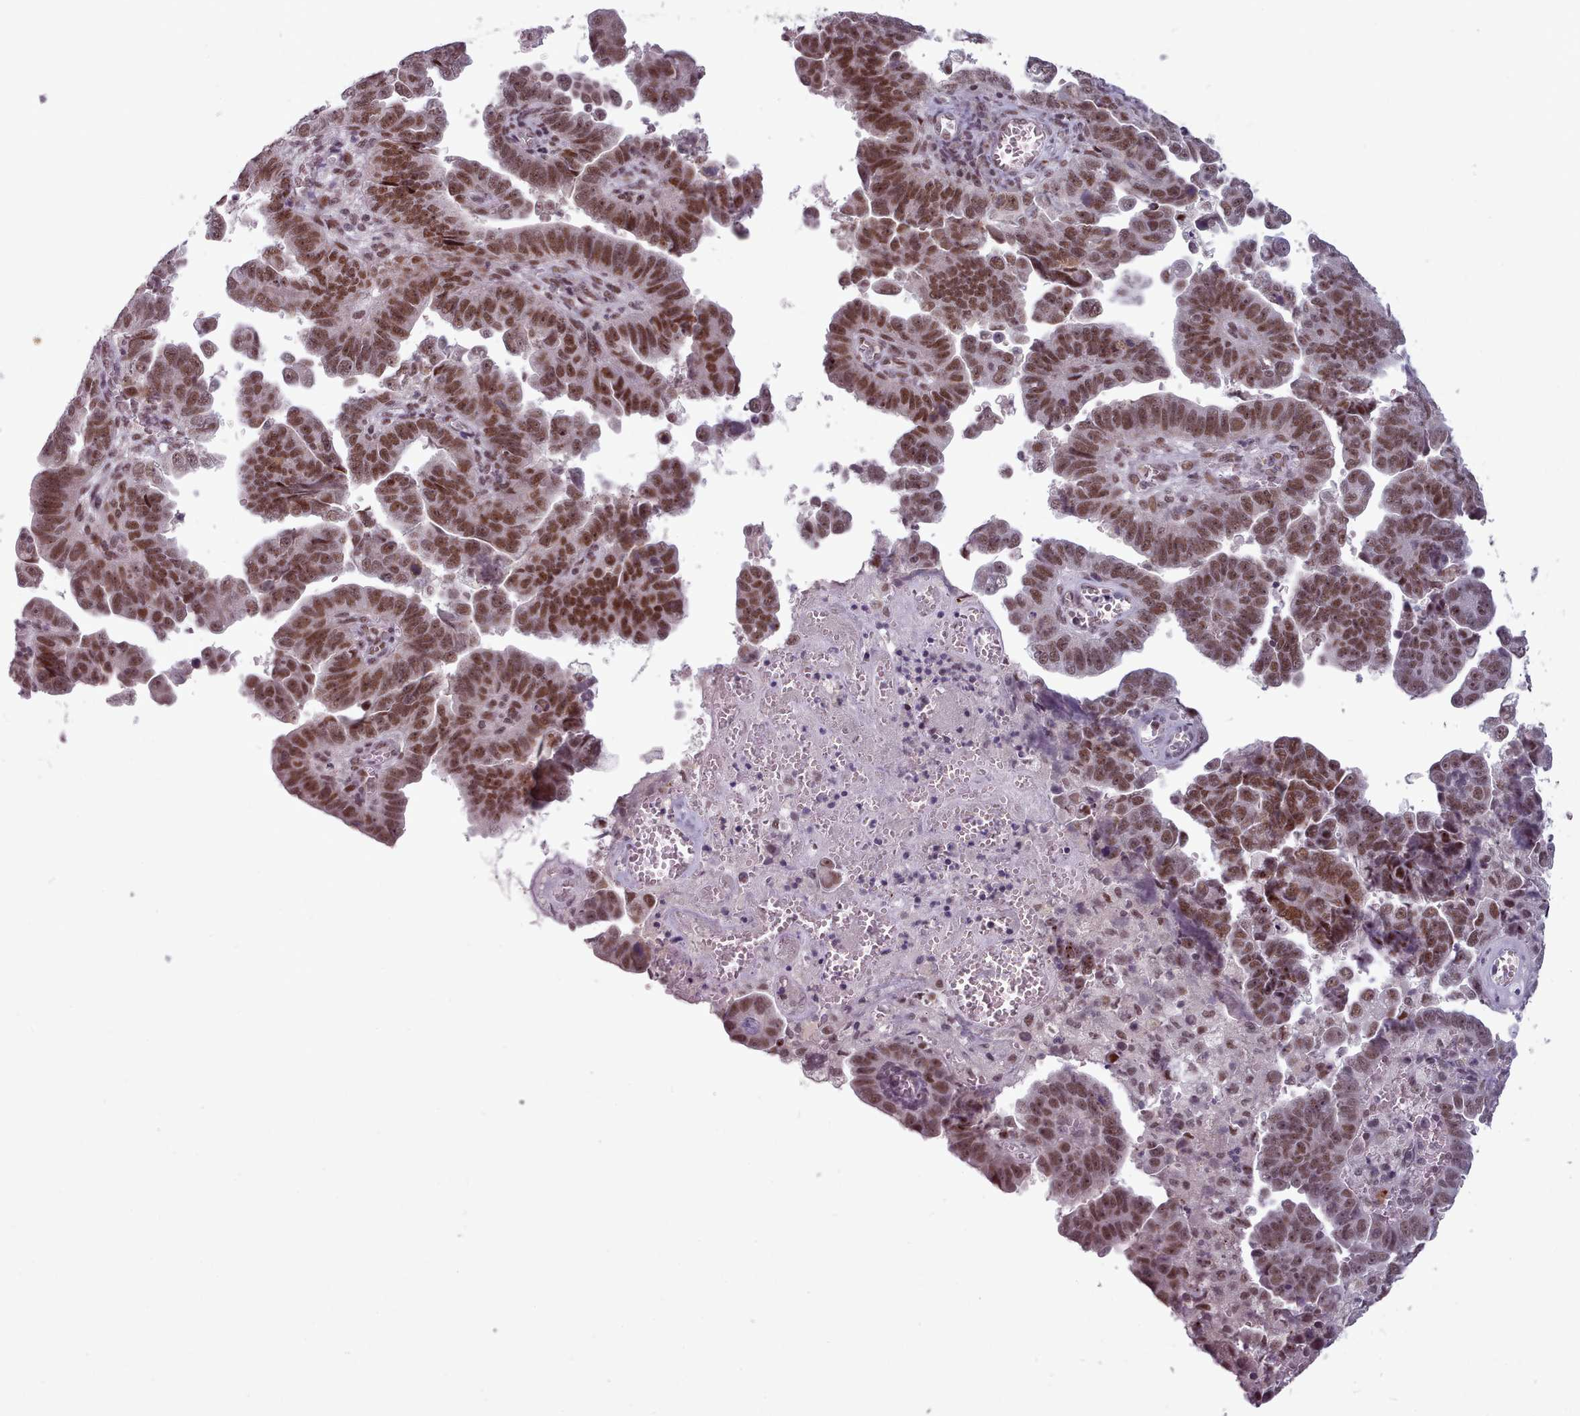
{"staining": {"intensity": "strong", "quantity": ">75%", "location": "nuclear"}, "tissue": "endometrial cancer", "cell_type": "Tumor cells", "image_type": "cancer", "snomed": [{"axis": "morphology", "description": "Adenocarcinoma, NOS"}, {"axis": "topography", "description": "Endometrium"}], "caption": "This is an image of immunohistochemistry staining of endometrial cancer (adenocarcinoma), which shows strong expression in the nuclear of tumor cells.", "gene": "SRSF9", "patient": {"sex": "female", "age": 75}}